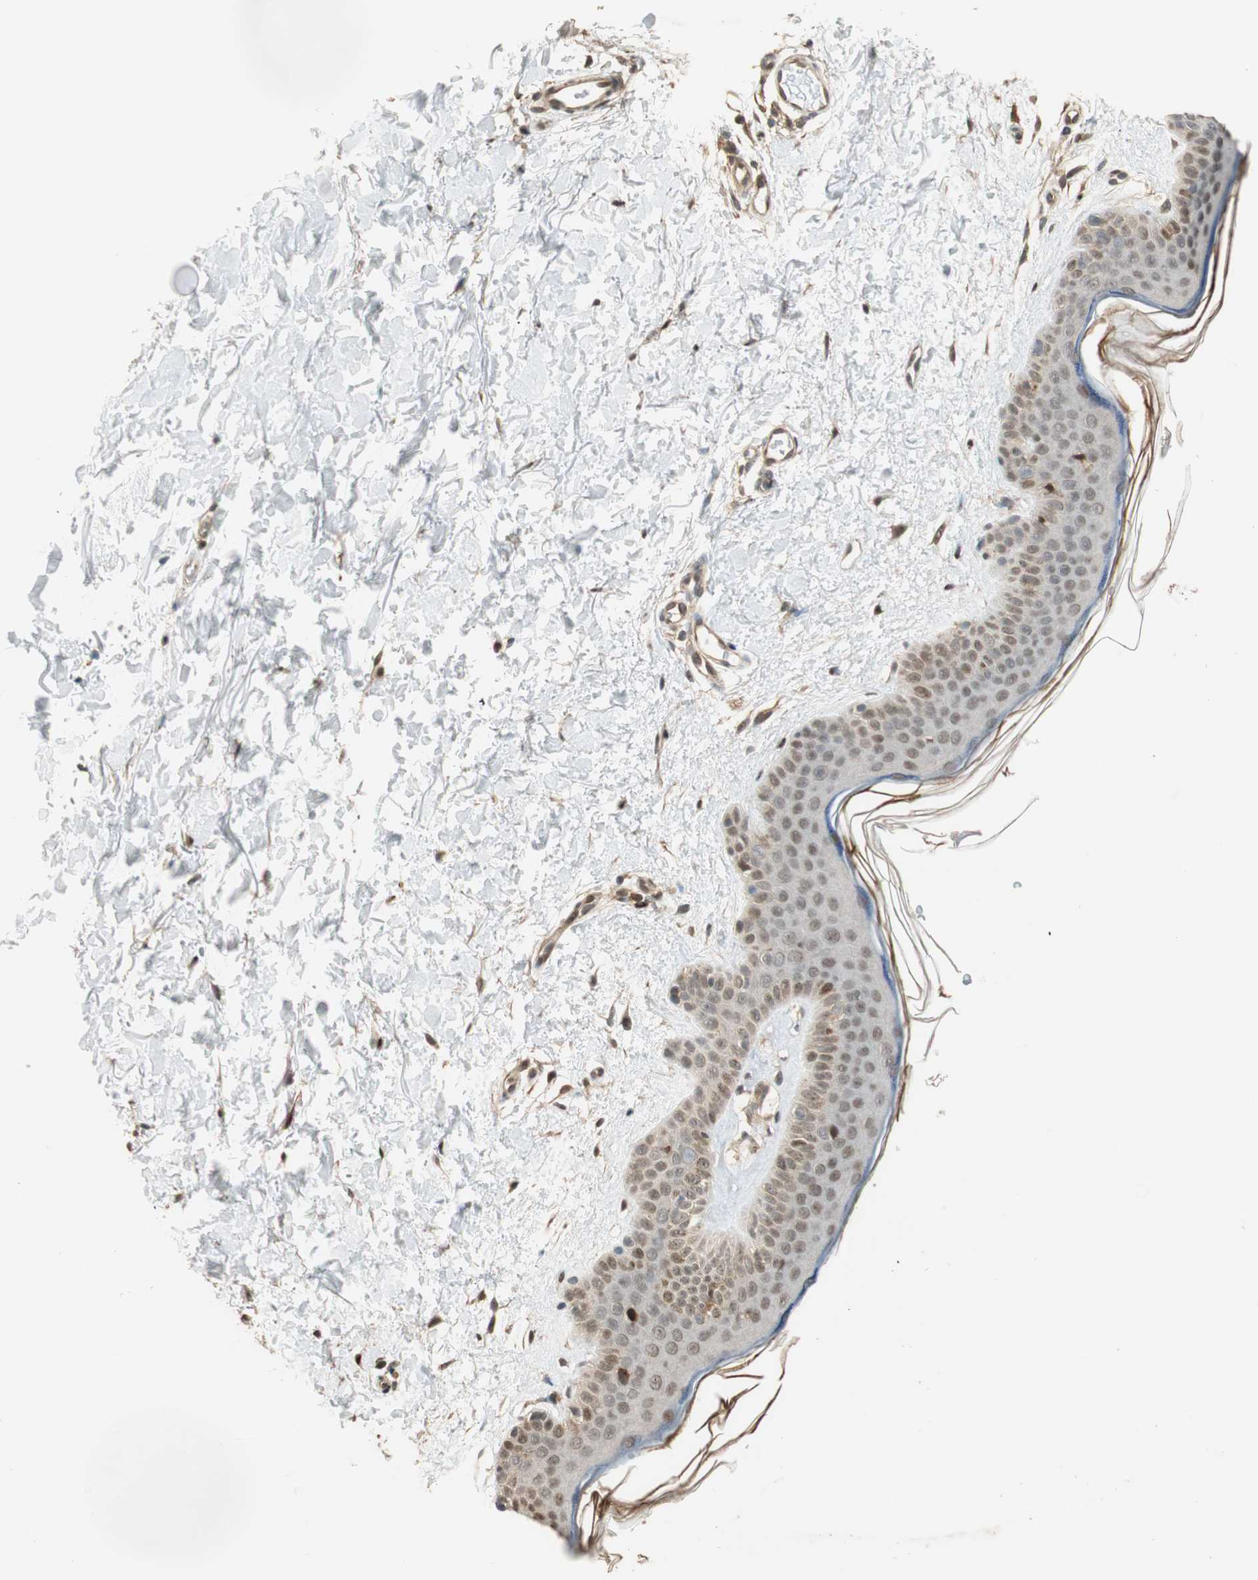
{"staining": {"intensity": "moderate", "quantity": ">75%", "location": "cytoplasmic/membranous,nuclear"}, "tissue": "skin", "cell_type": "Fibroblasts", "image_type": "normal", "snomed": [{"axis": "morphology", "description": "Normal tissue, NOS"}, {"axis": "topography", "description": "Skin"}], "caption": "Moderate cytoplasmic/membranous,nuclear expression is identified in about >75% of fibroblasts in normal skin.", "gene": "NES", "patient": {"sex": "female", "age": 56}}